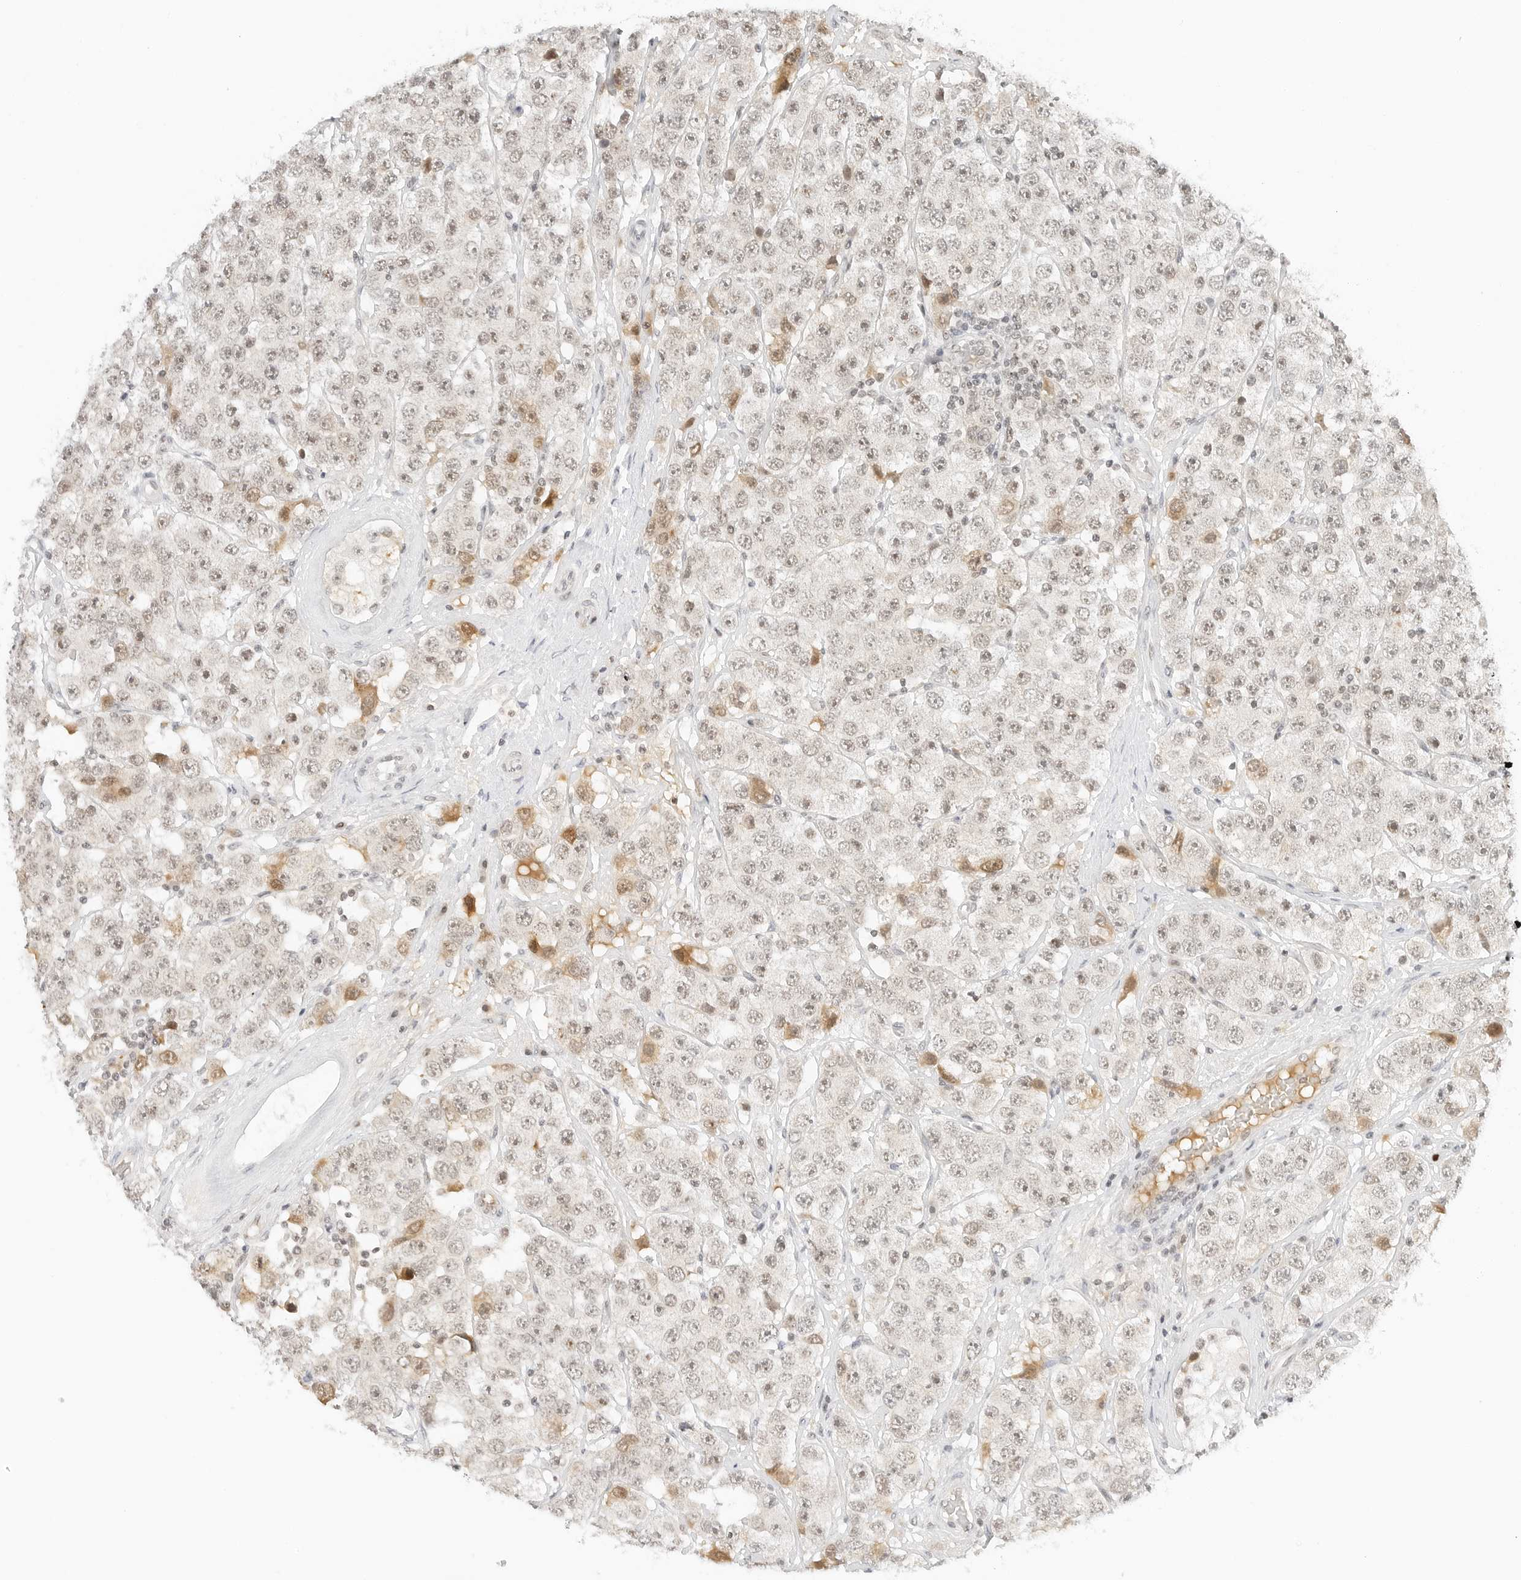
{"staining": {"intensity": "moderate", "quantity": "<25%", "location": "cytoplasmic/membranous,nuclear"}, "tissue": "testis cancer", "cell_type": "Tumor cells", "image_type": "cancer", "snomed": [{"axis": "morphology", "description": "Seminoma, NOS"}, {"axis": "topography", "description": "Testis"}], "caption": "Protein expression analysis of human testis cancer reveals moderate cytoplasmic/membranous and nuclear positivity in approximately <25% of tumor cells.", "gene": "NEO1", "patient": {"sex": "male", "age": 28}}